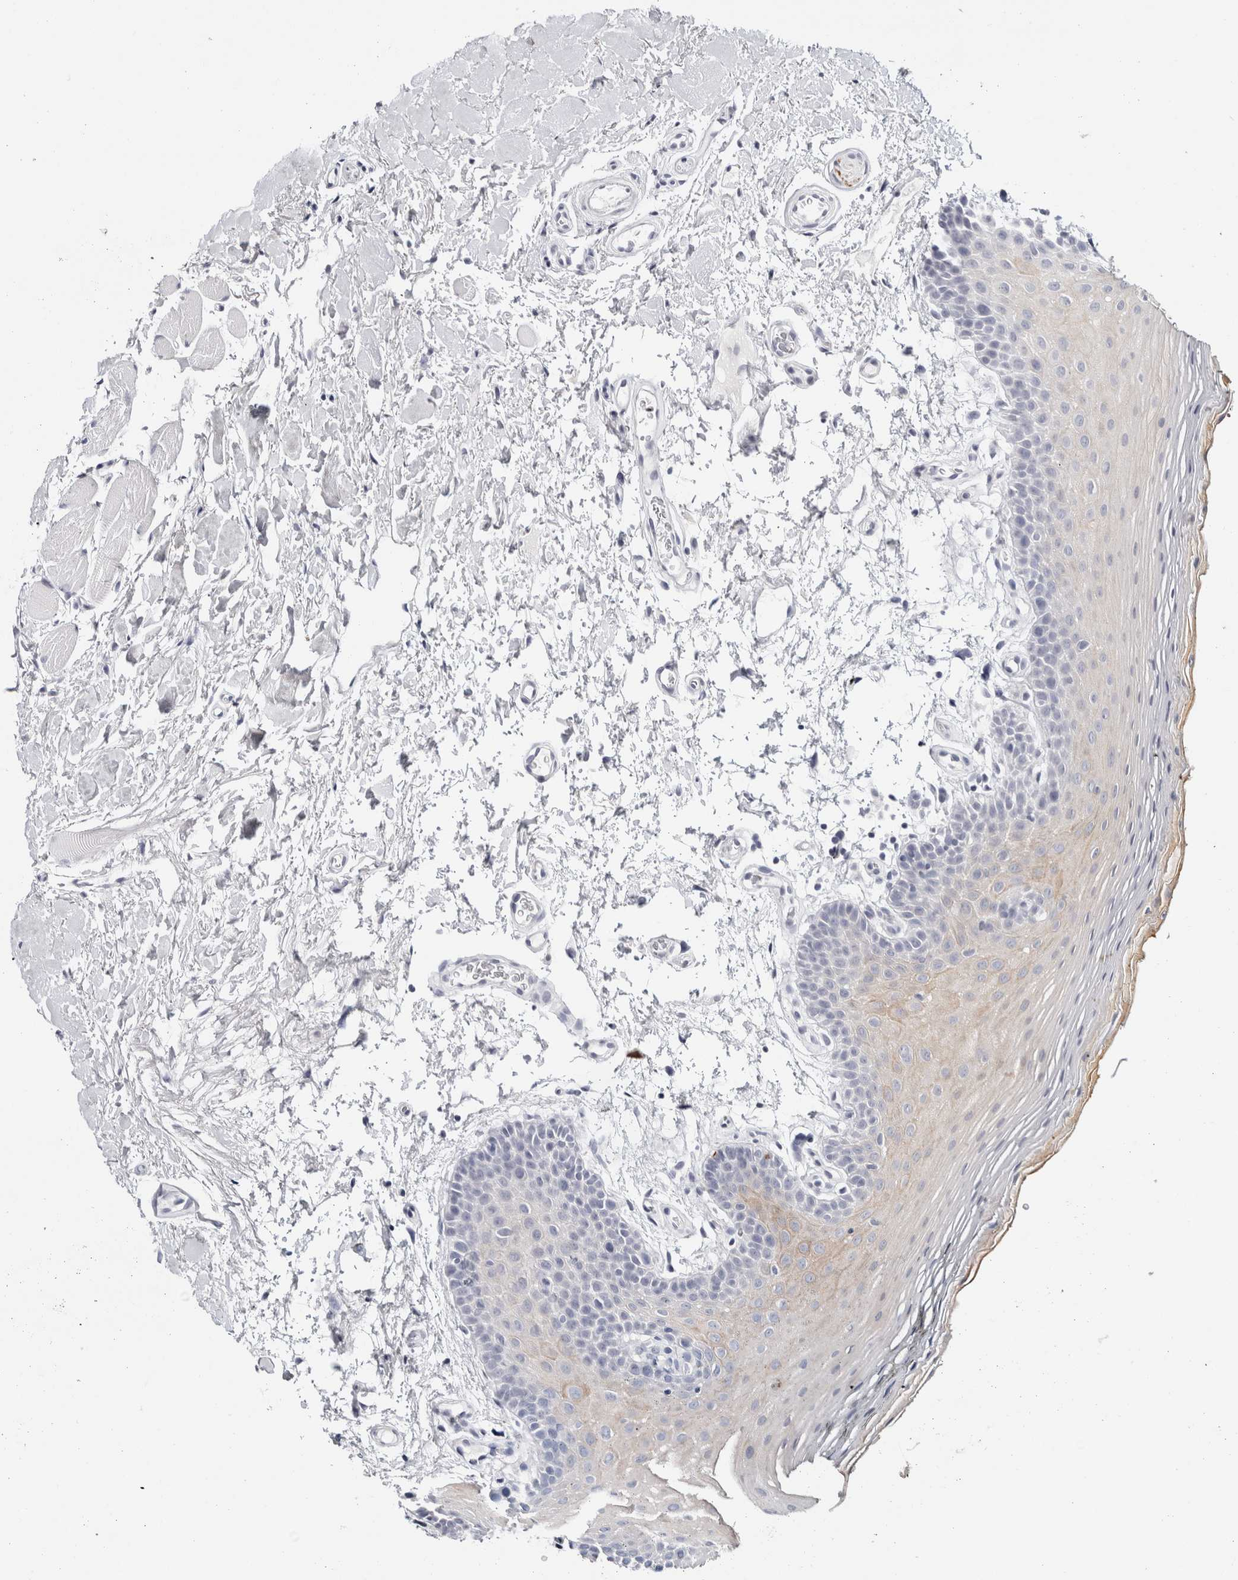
{"staining": {"intensity": "moderate", "quantity": "<25%", "location": "cytoplasmic/membranous"}, "tissue": "oral mucosa", "cell_type": "Squamous epithelial cells", "image_type": "normal", "snomed": [{"axis": "morphology", "description": "Normal tissue, NOS"}, {"axis": "topography", "description": "Oral tissue"}], "caption": "IHC image of unremarkable oral mucosa stained for a protein (brown), which shows low levels of moderate cytoplasmic/membranous positivity in approximately <25% of squamous epithelial cells.", "gene": "RPH3AL", "patient": {"sex": "male", "age": 62}}